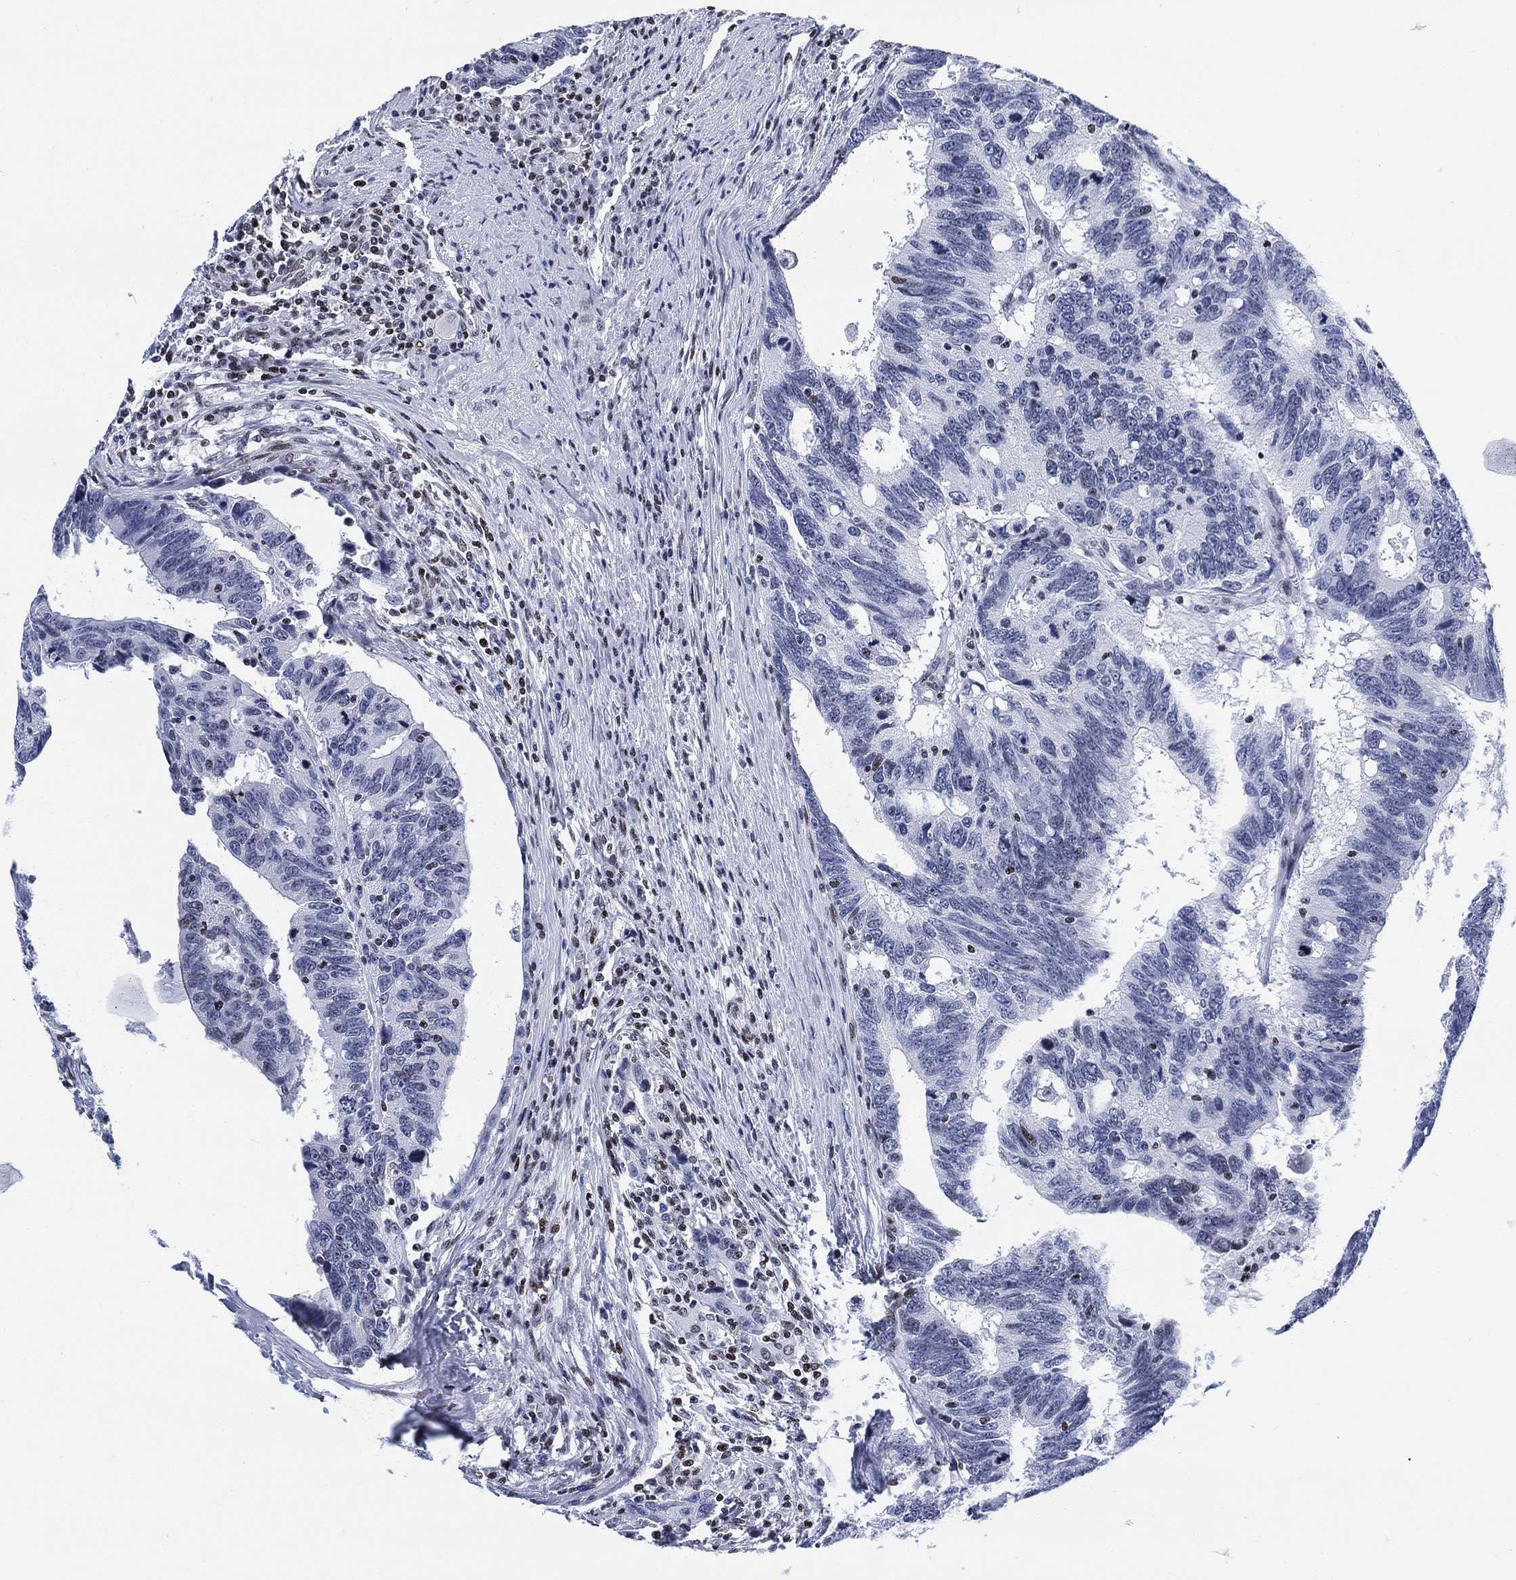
{"staining": {"intensity": "negative", "quantity": "none", "location": "none"}, "tissue": "colorectal cancer", "cell_type": "Tumor cells", "image_type": "cancer", "snomed": [{"axis": "morphology", "description": "Adenocarcinoma, NOS"}, {"axis": "topography", "description": "Colon"}], "caption": "High power microscopy image of an immunohistochemistry photomicrograph of colorectal cancer, revealing no significant positivity in tumor cells.", "gene": "H1-10", "patient": {"sex": "female", "age": 77}}